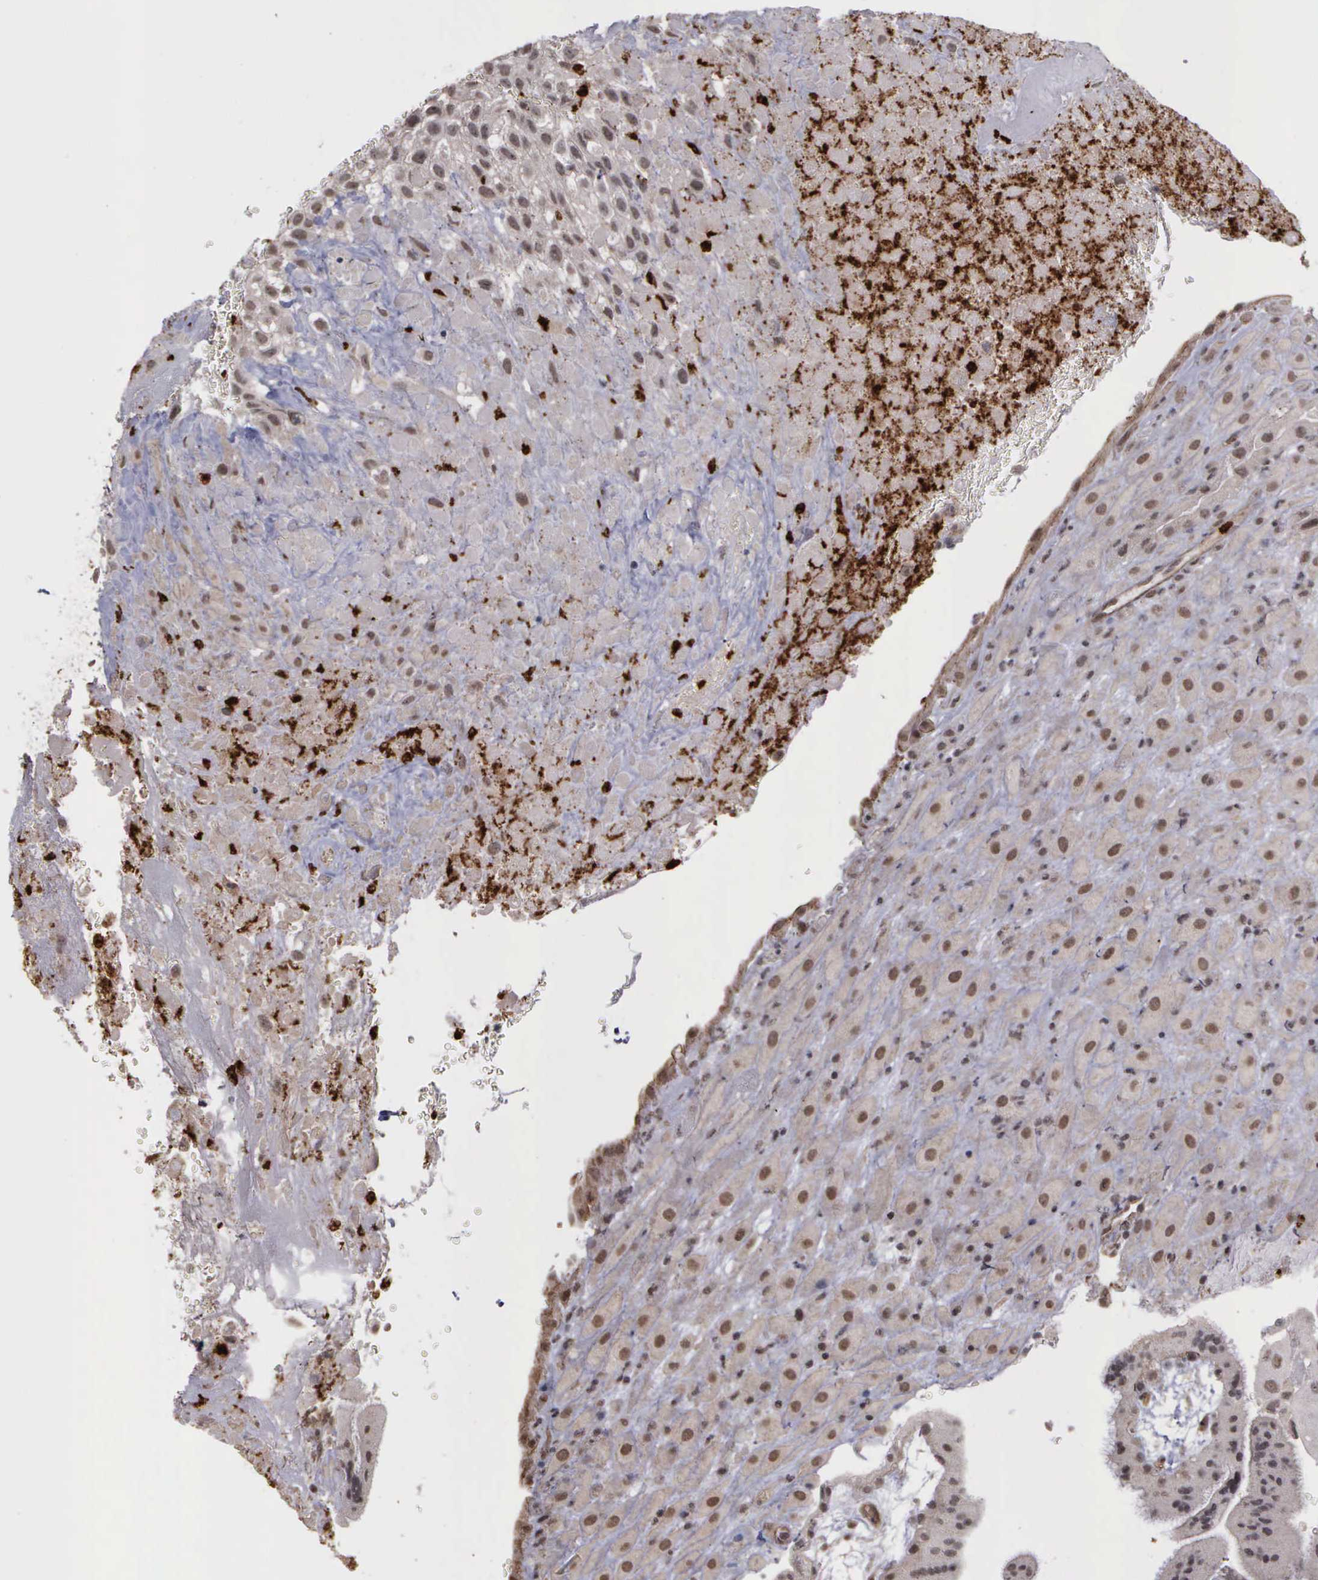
{"staining": {"intensity": "moderate", "quantity": ">75%", "location": "nuclear"}, "tissue": "placenta", "cell_type": "Decidual cells", "image_type": "normal", "snomed": [{"axis": "morphology", "description": "Normal tissue, NOS"}, {"axis": "topography", "description": "Placenta"}], "caption": "A high-resolution histopathology image shows immunohistochemistry staining of normal placenta, which shows moderate nuclear positivity in about >75% of decidual cells. The protein of interest is shown in brown color, while the nuclei are stained blue.", "gene": "MMP9", "patient": {"sex": "female", "age": 19}}